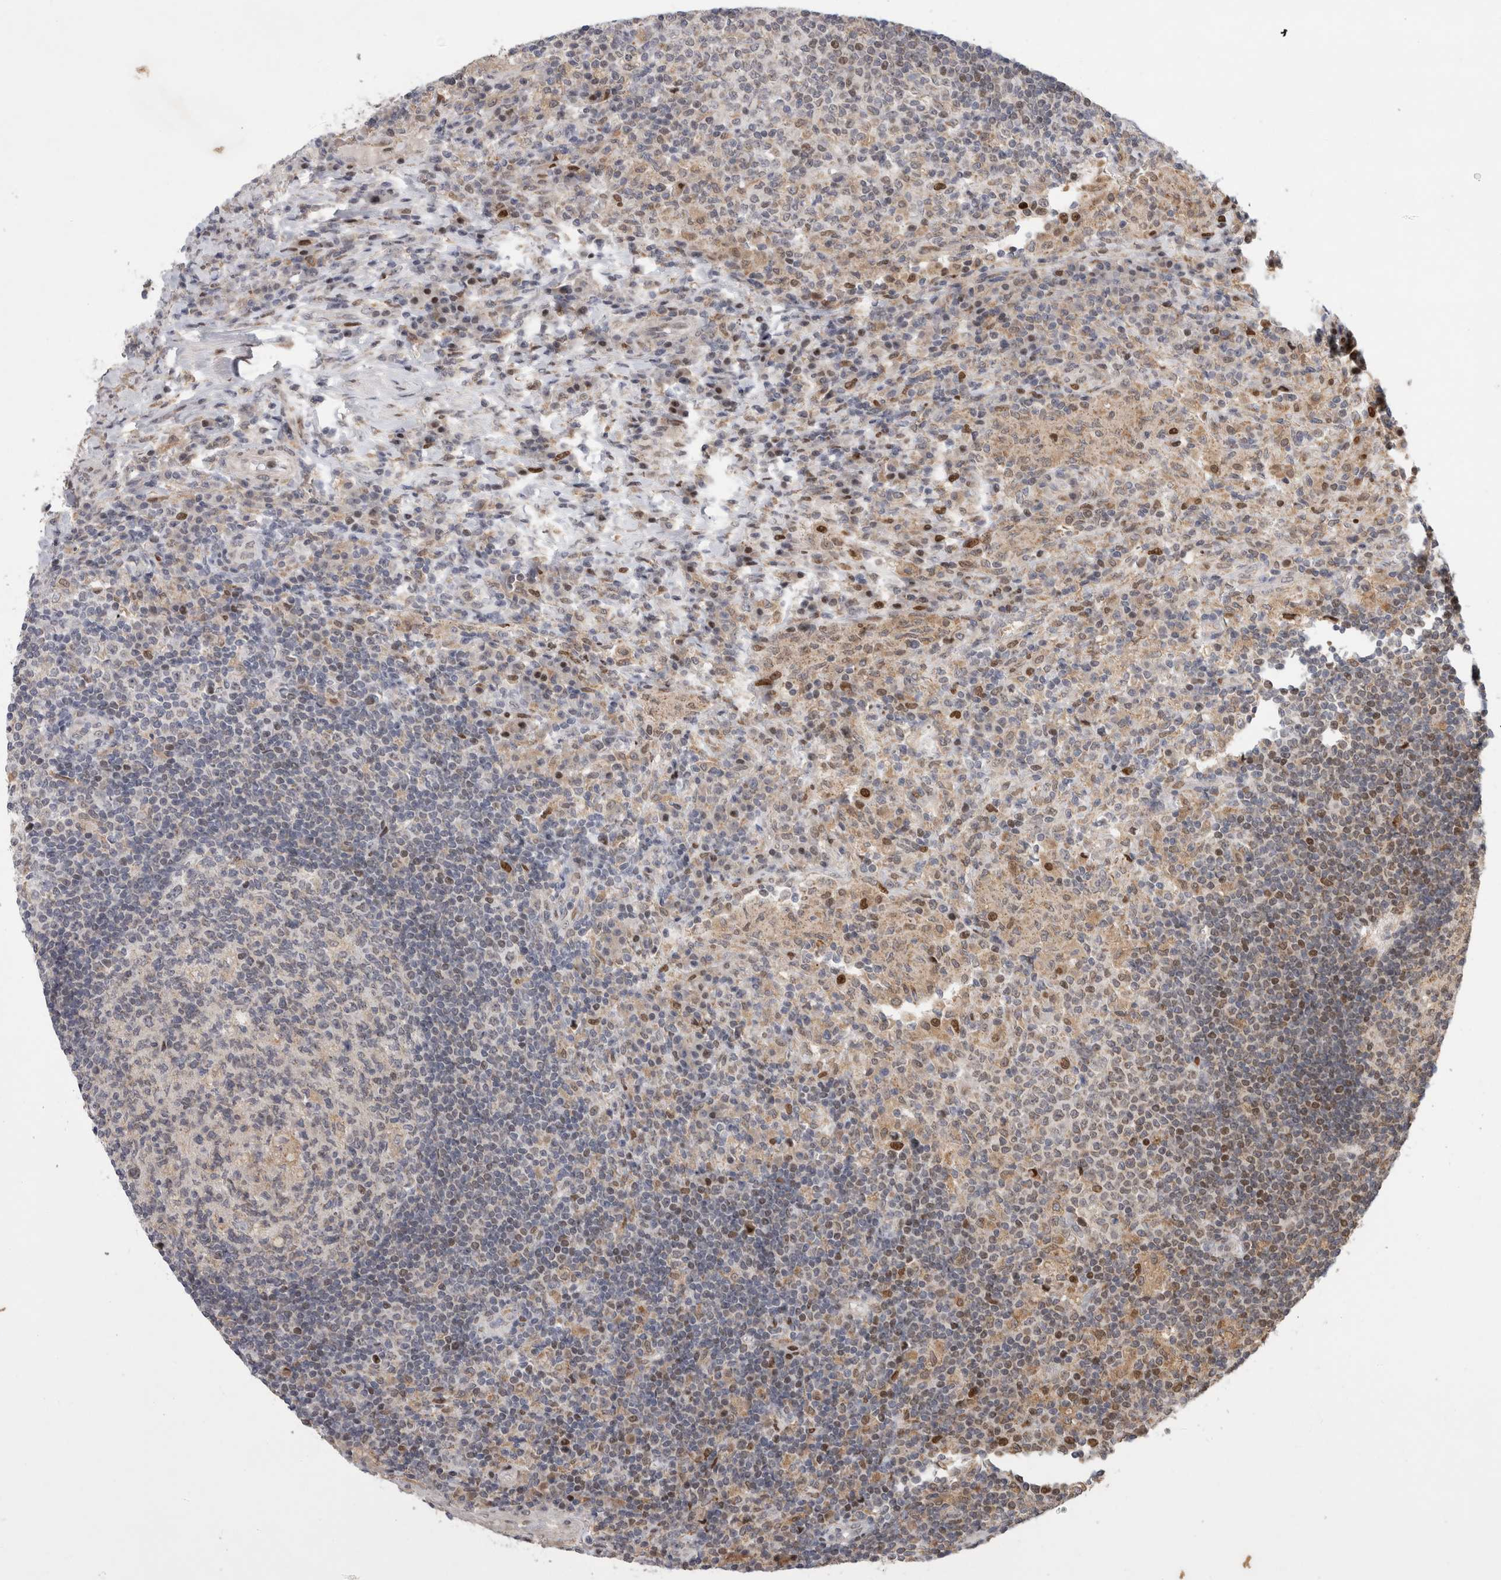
{"staining": {"intensity": "moderate", "quantity": "<25%", "location": "nuclear"}, "tissue": "lymph node", "cell_type": "Germinal center cells", "image_type": "normal", "snomed": [{"axis": "morphology", "description": "Normal tissue, NOS"}, {"axis": "topography", "description": "Lymph node"}], "caption": "DAB (3,3'-diaminobenzidine) immunohistochemical staining of unremarkable human lymph node displays moderate nuclear protein staining in approximately <25% of germinal center cells.", "gene": "C8orf58", "patient": {"sex": "female", "age": 53}}